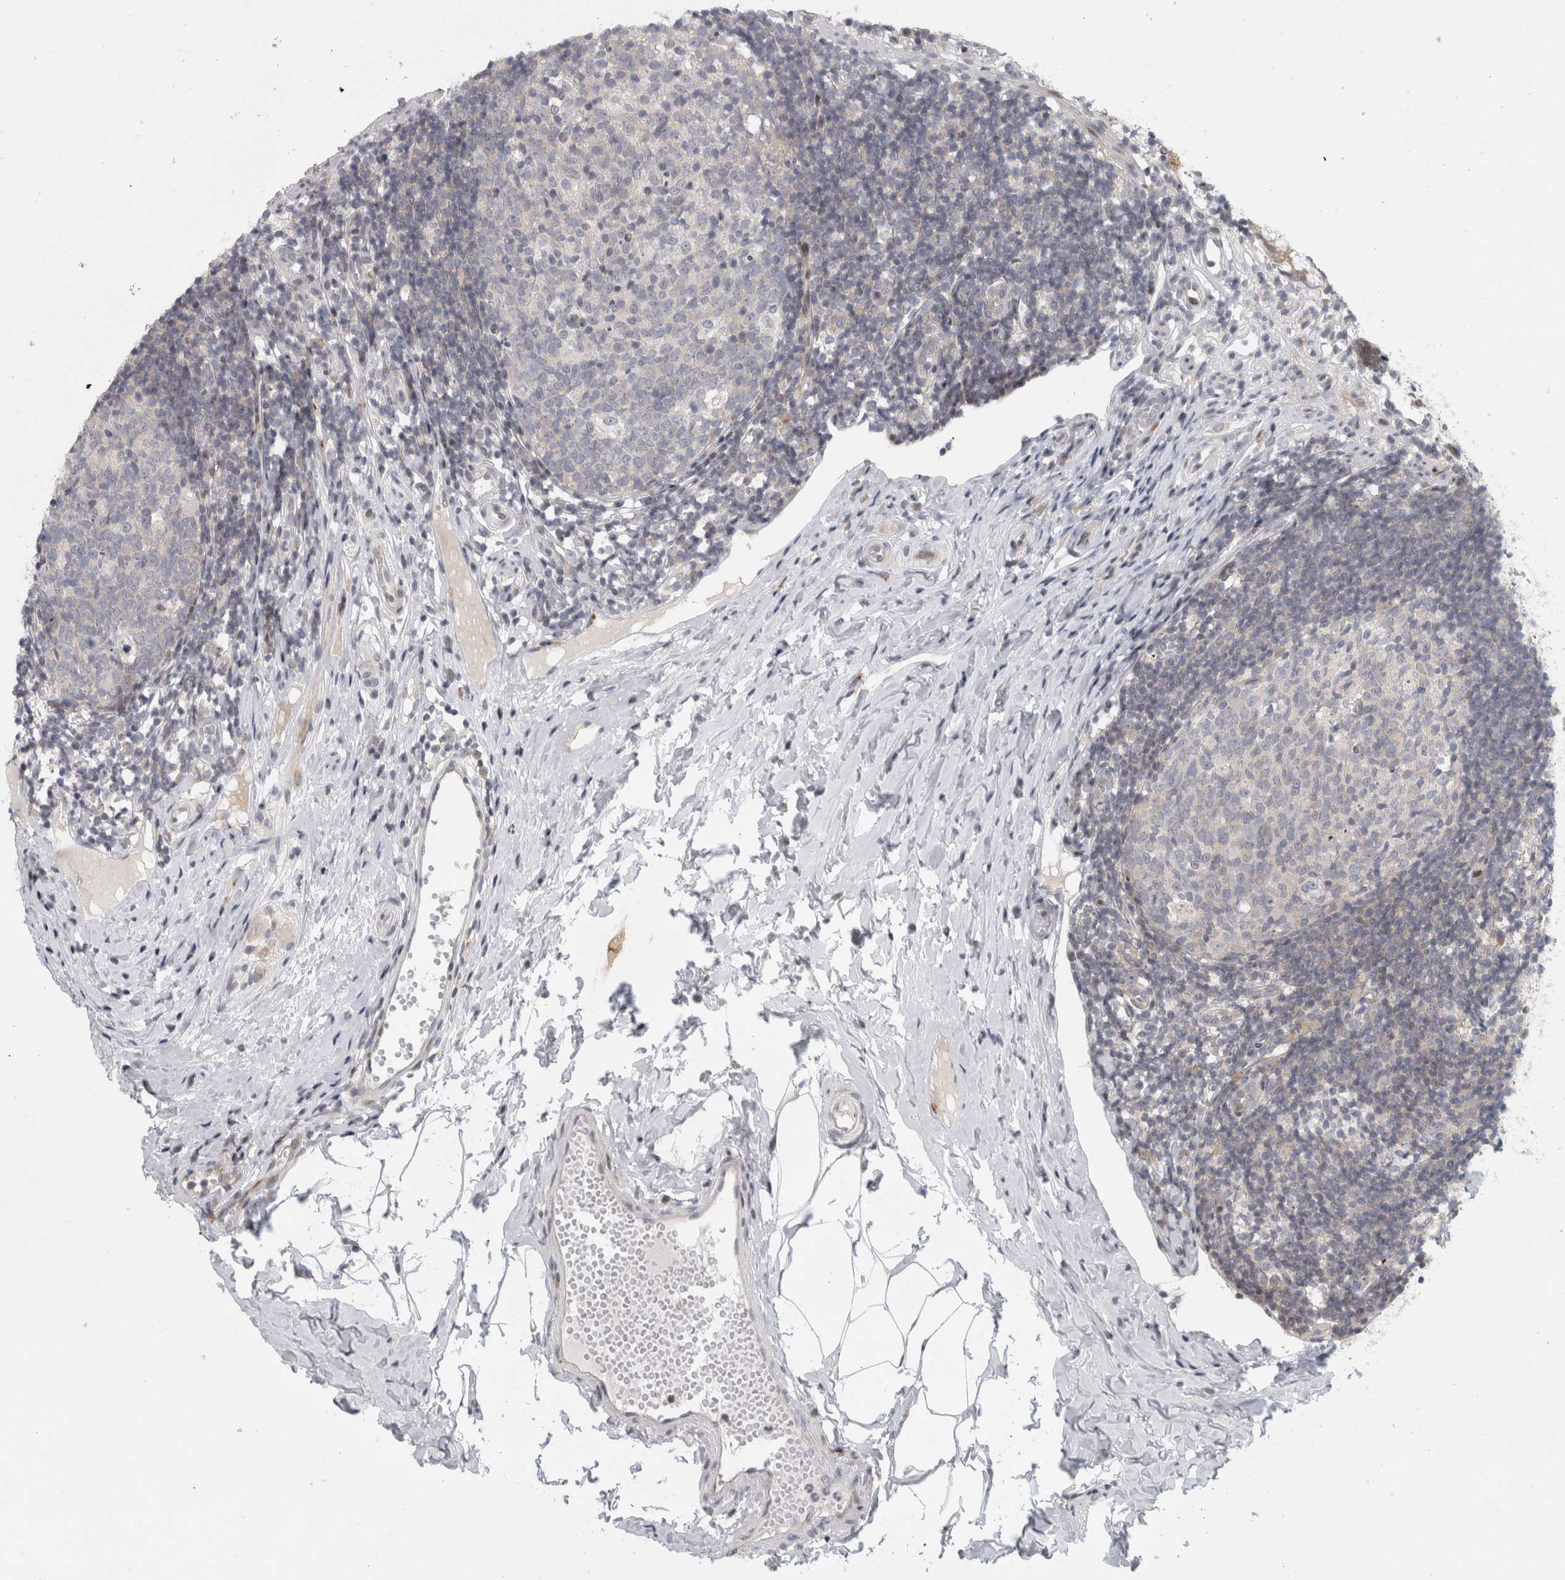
{"staining": {"intensity": "moderate", "quantity": ">75%", "location": "cytoplasmic/membranous"}, "tissue": "appendix", "cell_type": "Glandular cells", "image_type": "normal", "snomed": [{"axis": "morphology", "description": "Normal tissue, NOS"}, {"axis": "topography", "description": "Appendix"}], "caption": "Moderate cytoplasmic/membranous expression is identified in approximately >75% of glandular cells in unremarkable appendix.", "gene": "UTP25", "patient": {"sex": "female", "age": 20}}